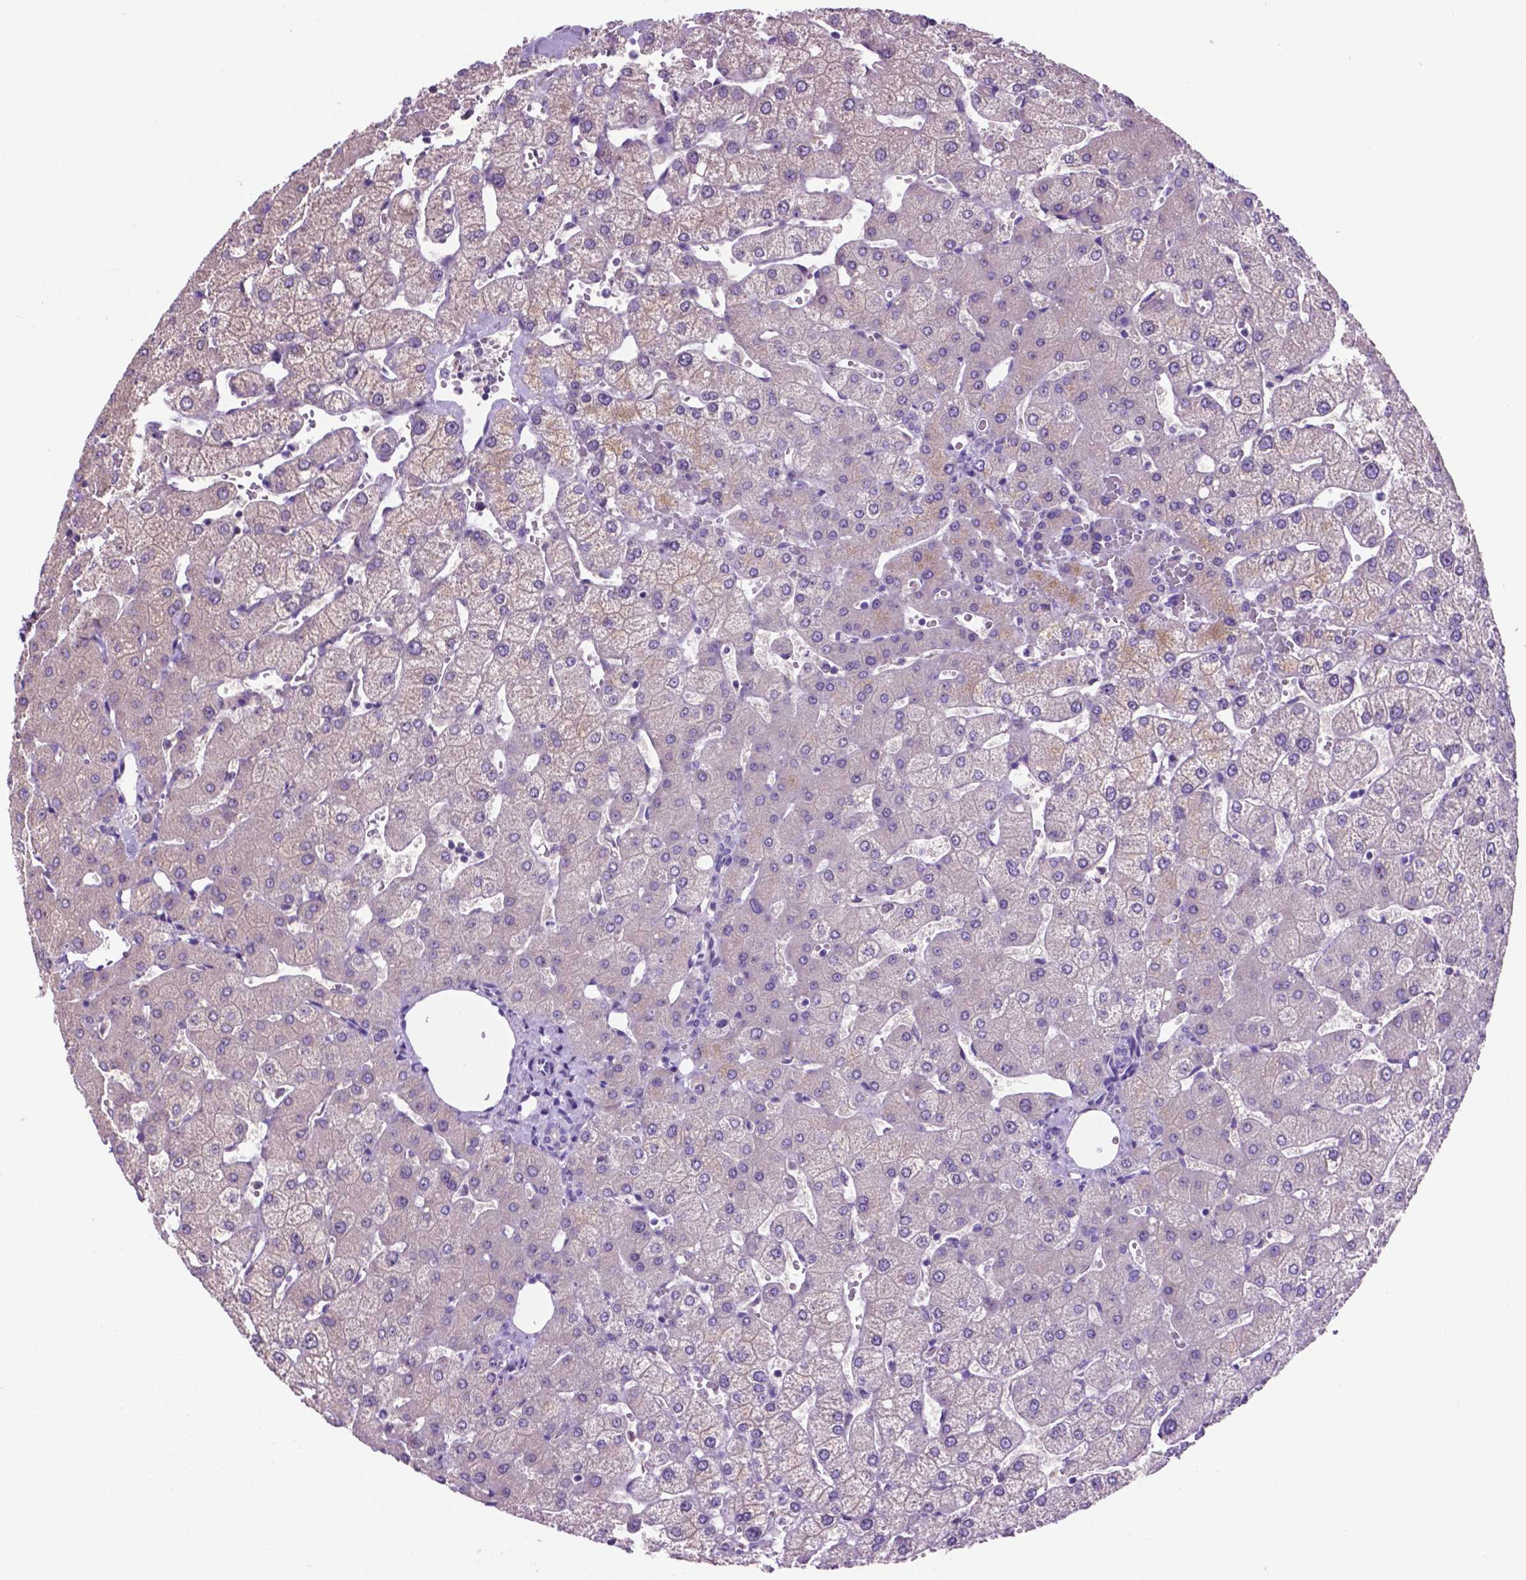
{"staining": {"intensity": "negative", "quantity": "none", "location": "none"}, "tissue": "liver", "cell_type": "Cholangiocytes", "image_type": "normal", "snomed": [{"axis": "morphology", "description": "Normal tissue, NOS"}, {"axis": "topography", "description": "Liver"}], "caption": "Liver stained for a protein using IHC reveals no expression cholangiocytes.", "gene": "SPDYA", "patient": {"sex": "female", "age": 54}}